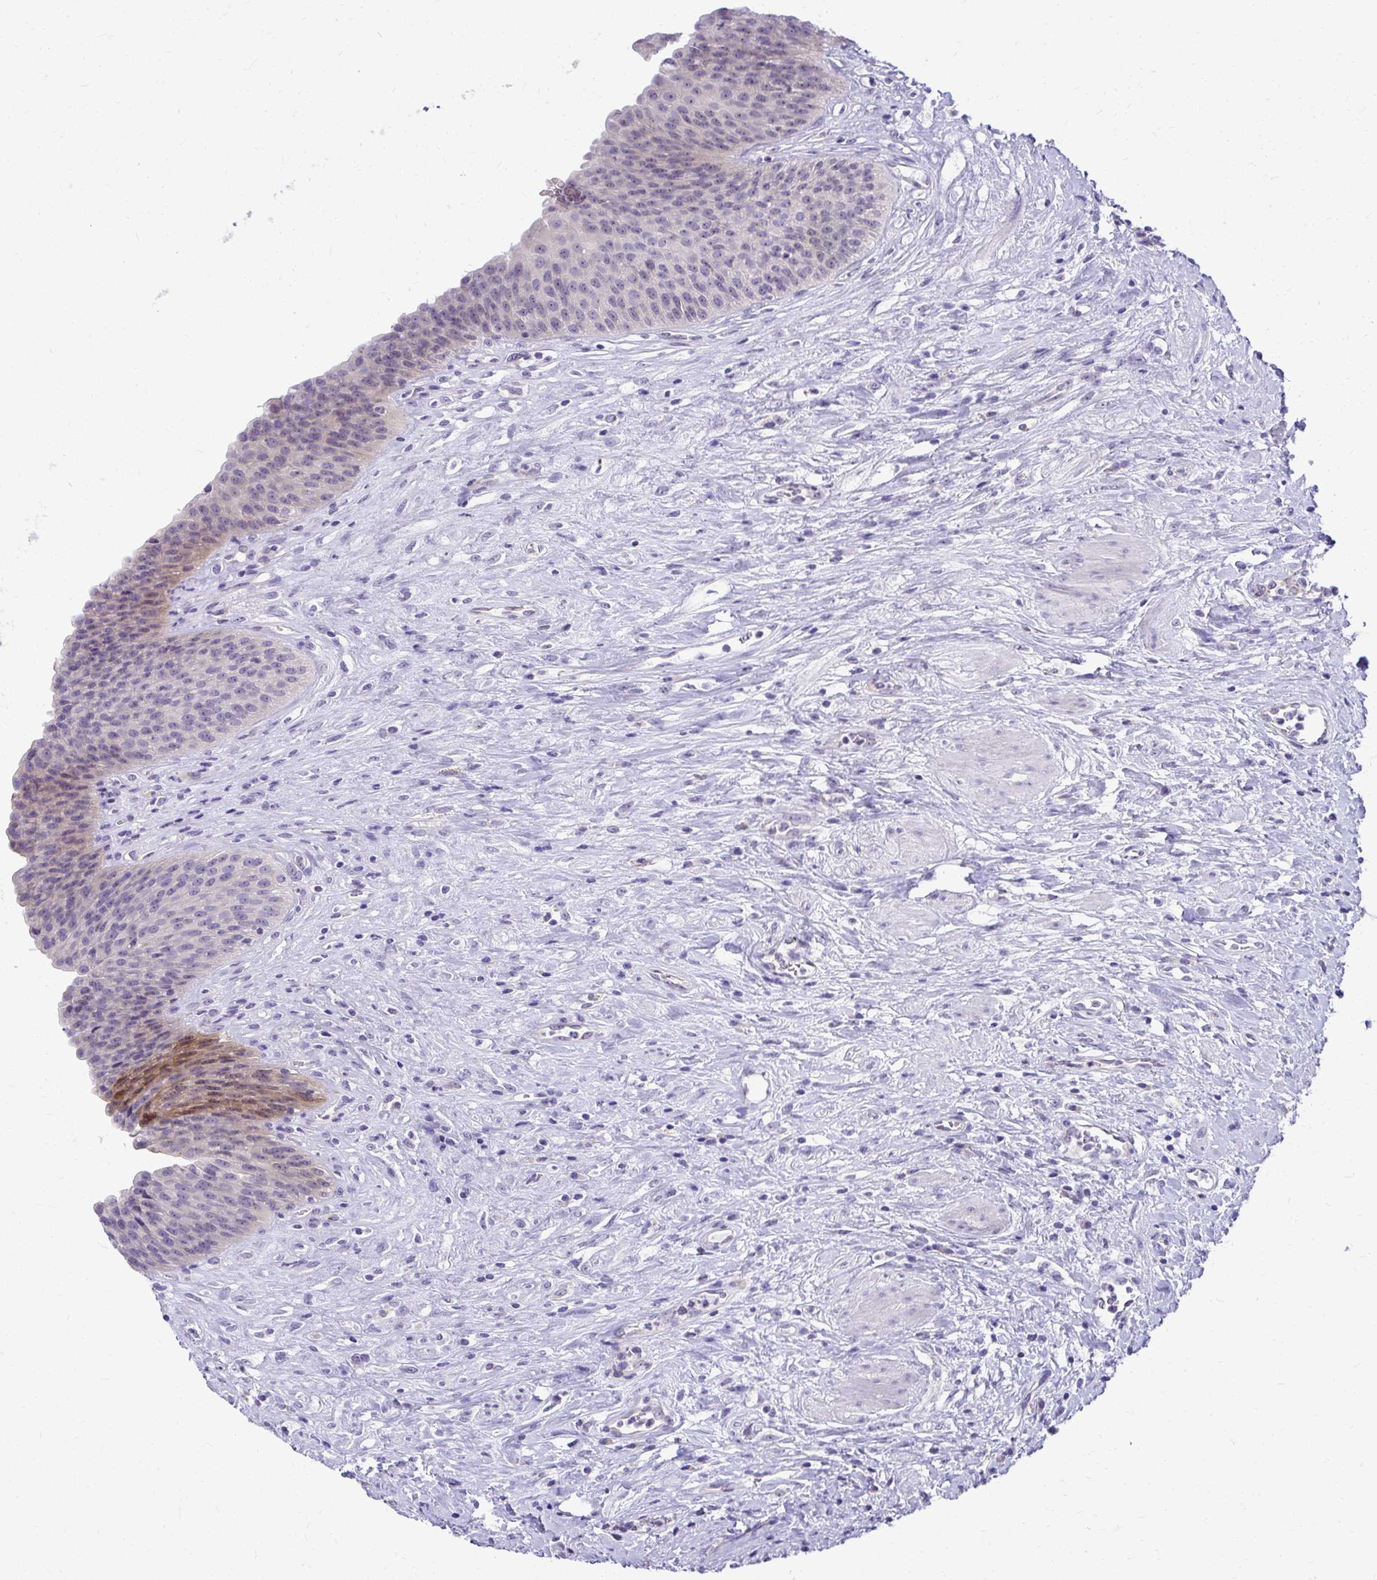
{"staining": {"intensity": "moderate", "quantity": "<25%", "location": "cytoplasmic/membranous"}, "tissue": "urinary bladder", "cell_type": "Urothelial cells", "image_type": "normal", "snomed": [{"axis": "morphology", "description": "Normal tissue, NOS"}, {"axis": "topography", "description": "Urinary bladder"}], "caption": "Immunohistochemical staining of unremarkable human urinary bladder demonstrates <25% levels of moderate cytoplasmic/membranous protein staining in about <25% of urothelial cells. Ihc stains the protein of interest in brown and the nuclei are stained blue.", "gene": "NIFK", "patient": {"sex": "female", "age": 56}}